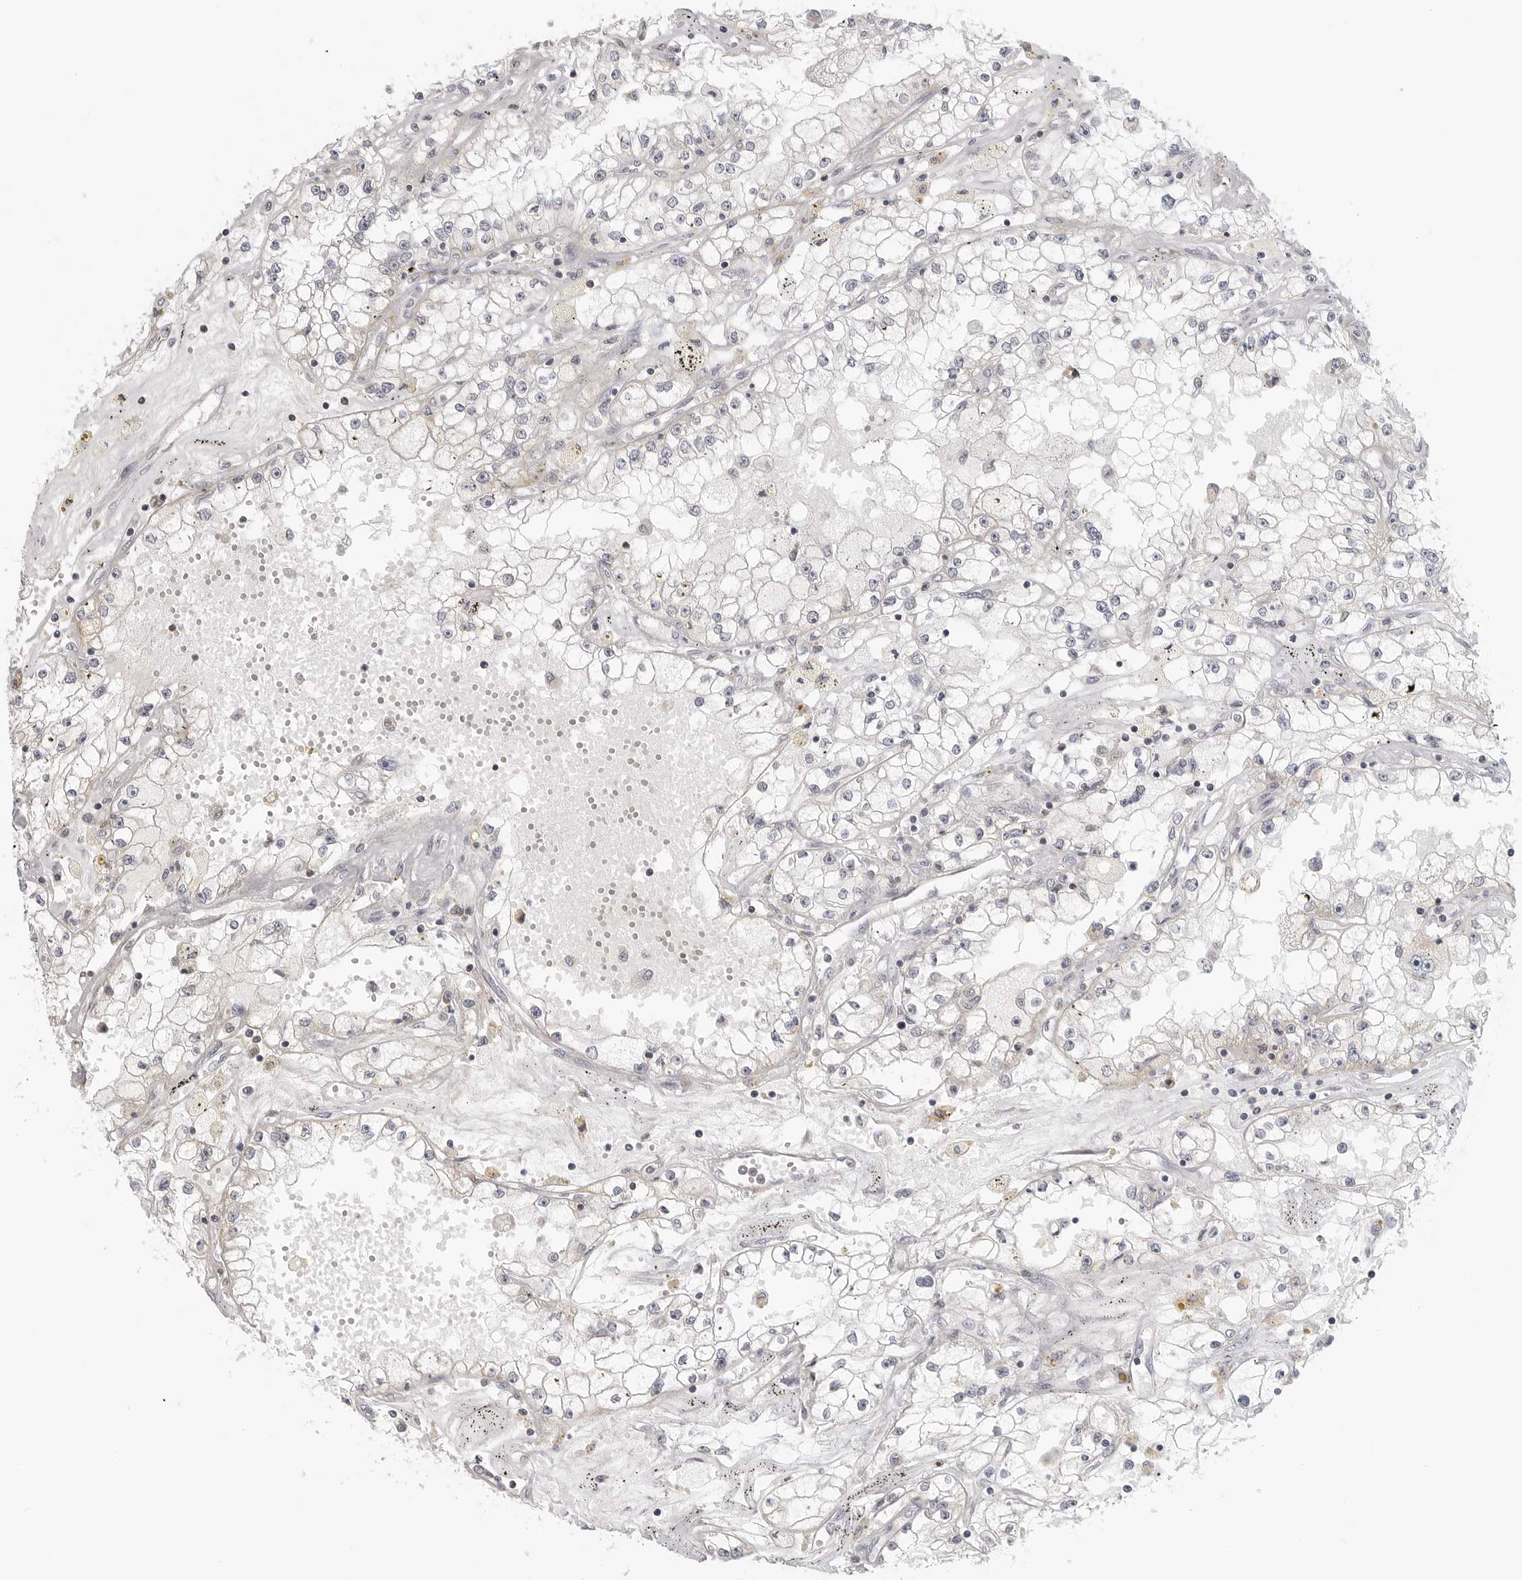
{"staining": {"intensity": "negative", "quantity": "none", "location": "none"}, "tissue": "renal cancer", "cell_type": "Tumor cells", "image_type": "cancer", "snomed": [{"axis": "morphology", "description": "Adenocarcinoma, NOS"}, {"axis": "topography", "description": "Kidney"}], "caption": "Image shows no significant protein expression in tumor cells of renal cancer.", "gene": "MAP7D1", "patient": {"sex": "male", "age": 56}}